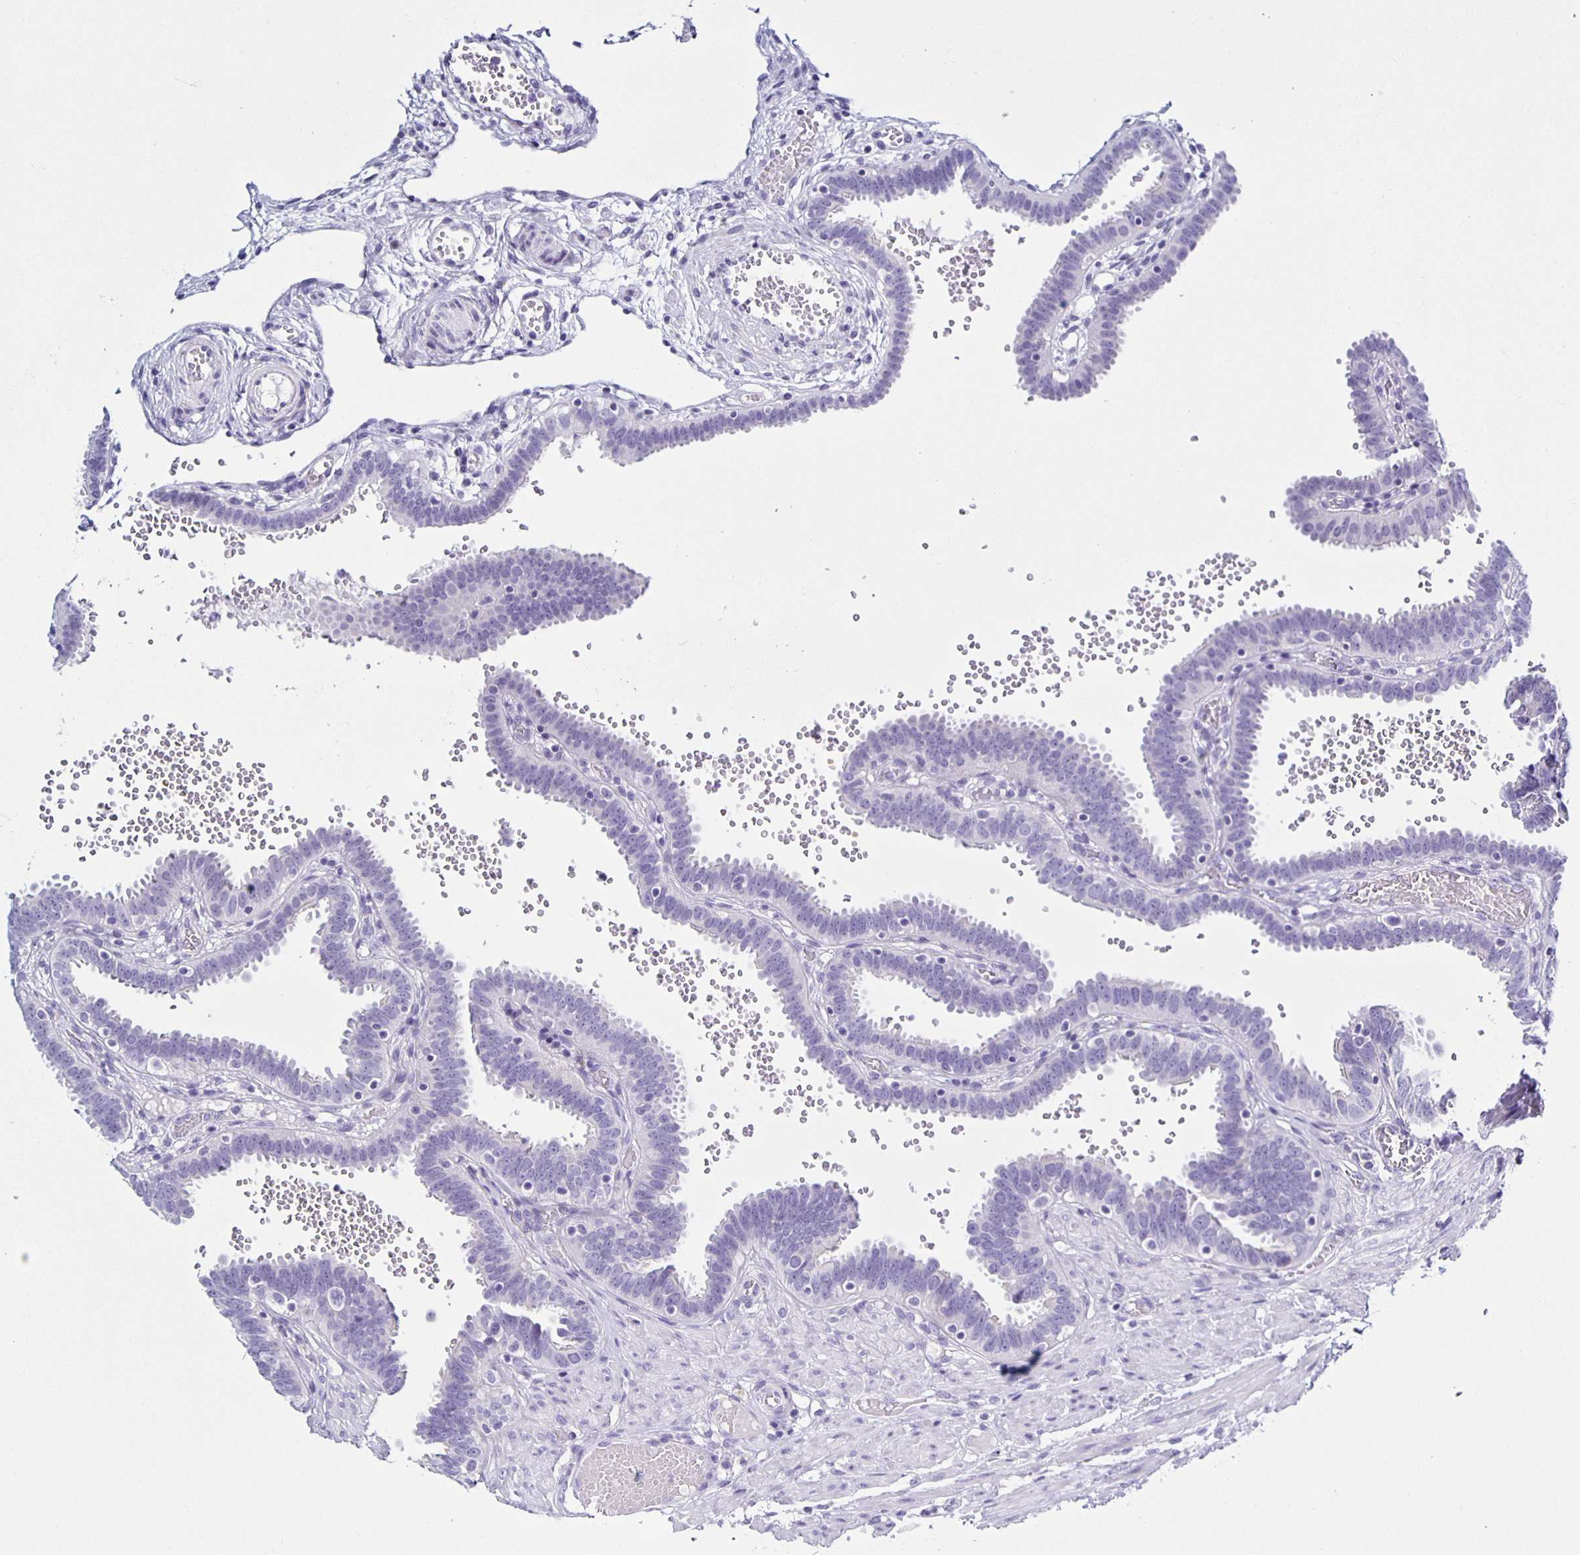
{"staining": {"intensity": "negative", "quantity": "none", "location": "none"}, "tissue": "fallopian tube", "cell_type": "Glandular cells", "image_type": "normal", "snomed": [{"axis": "morphology", "description": "Normal tissue, NOS"}, {"axis": "topography", "description": "Fallopian tube"}], "caption": "IHC of unremarkable fallopian tube shows no expression in glandular cells. Brightfield microscopy of immunohistochemistry (IHC) stained with DAB (3,3'-diaminobenzidine) (brown) and hematoxylin (blue), captured at high magnification.", "gene": "AQP6", "patient": {"sex": "female", "age": 37}}